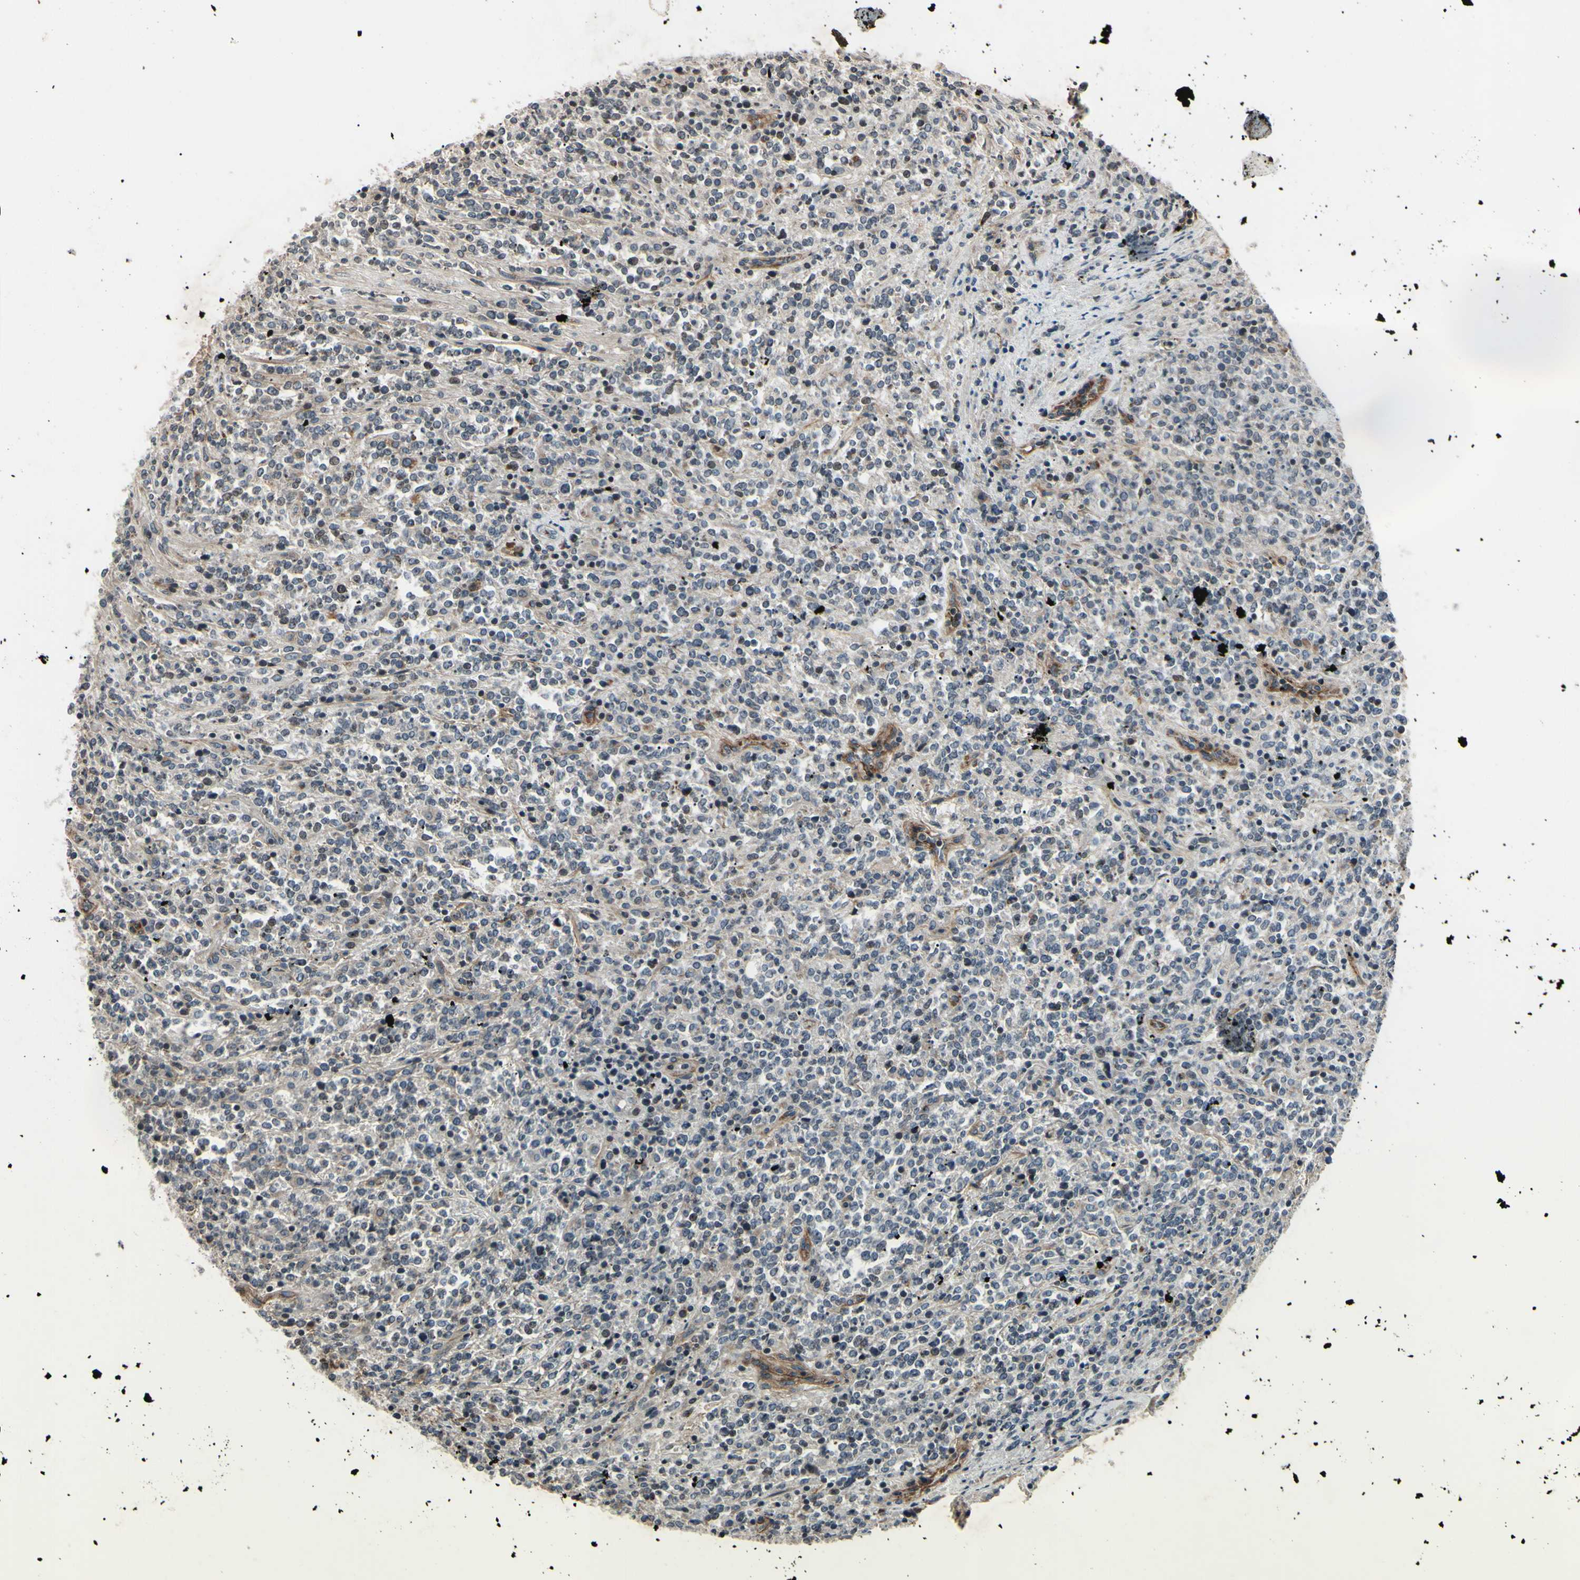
{"staining": {"intensity": "negative", "quantity": "none", "location": "none"}, "tissue": "lymphoma", "cell_type": "Tumor cells", "image_type": "cancer", "snomed": [{"axis": "morphology", "description": "Malignant lymphoma, non-Hodgkin's type, High grade"}, {"axis": "topography", "description": "Soft tissue"}], "caption": "The IHC micrograph has no significant positivity in tumor cells of lymphoma tissue. (Stains: DAB IHC with hematoxylin counter stain, Microscopy: brightfield microscopy at high magnification).", "gene": "AEBP1", "patient": {"sex": "male", "age": 18}}